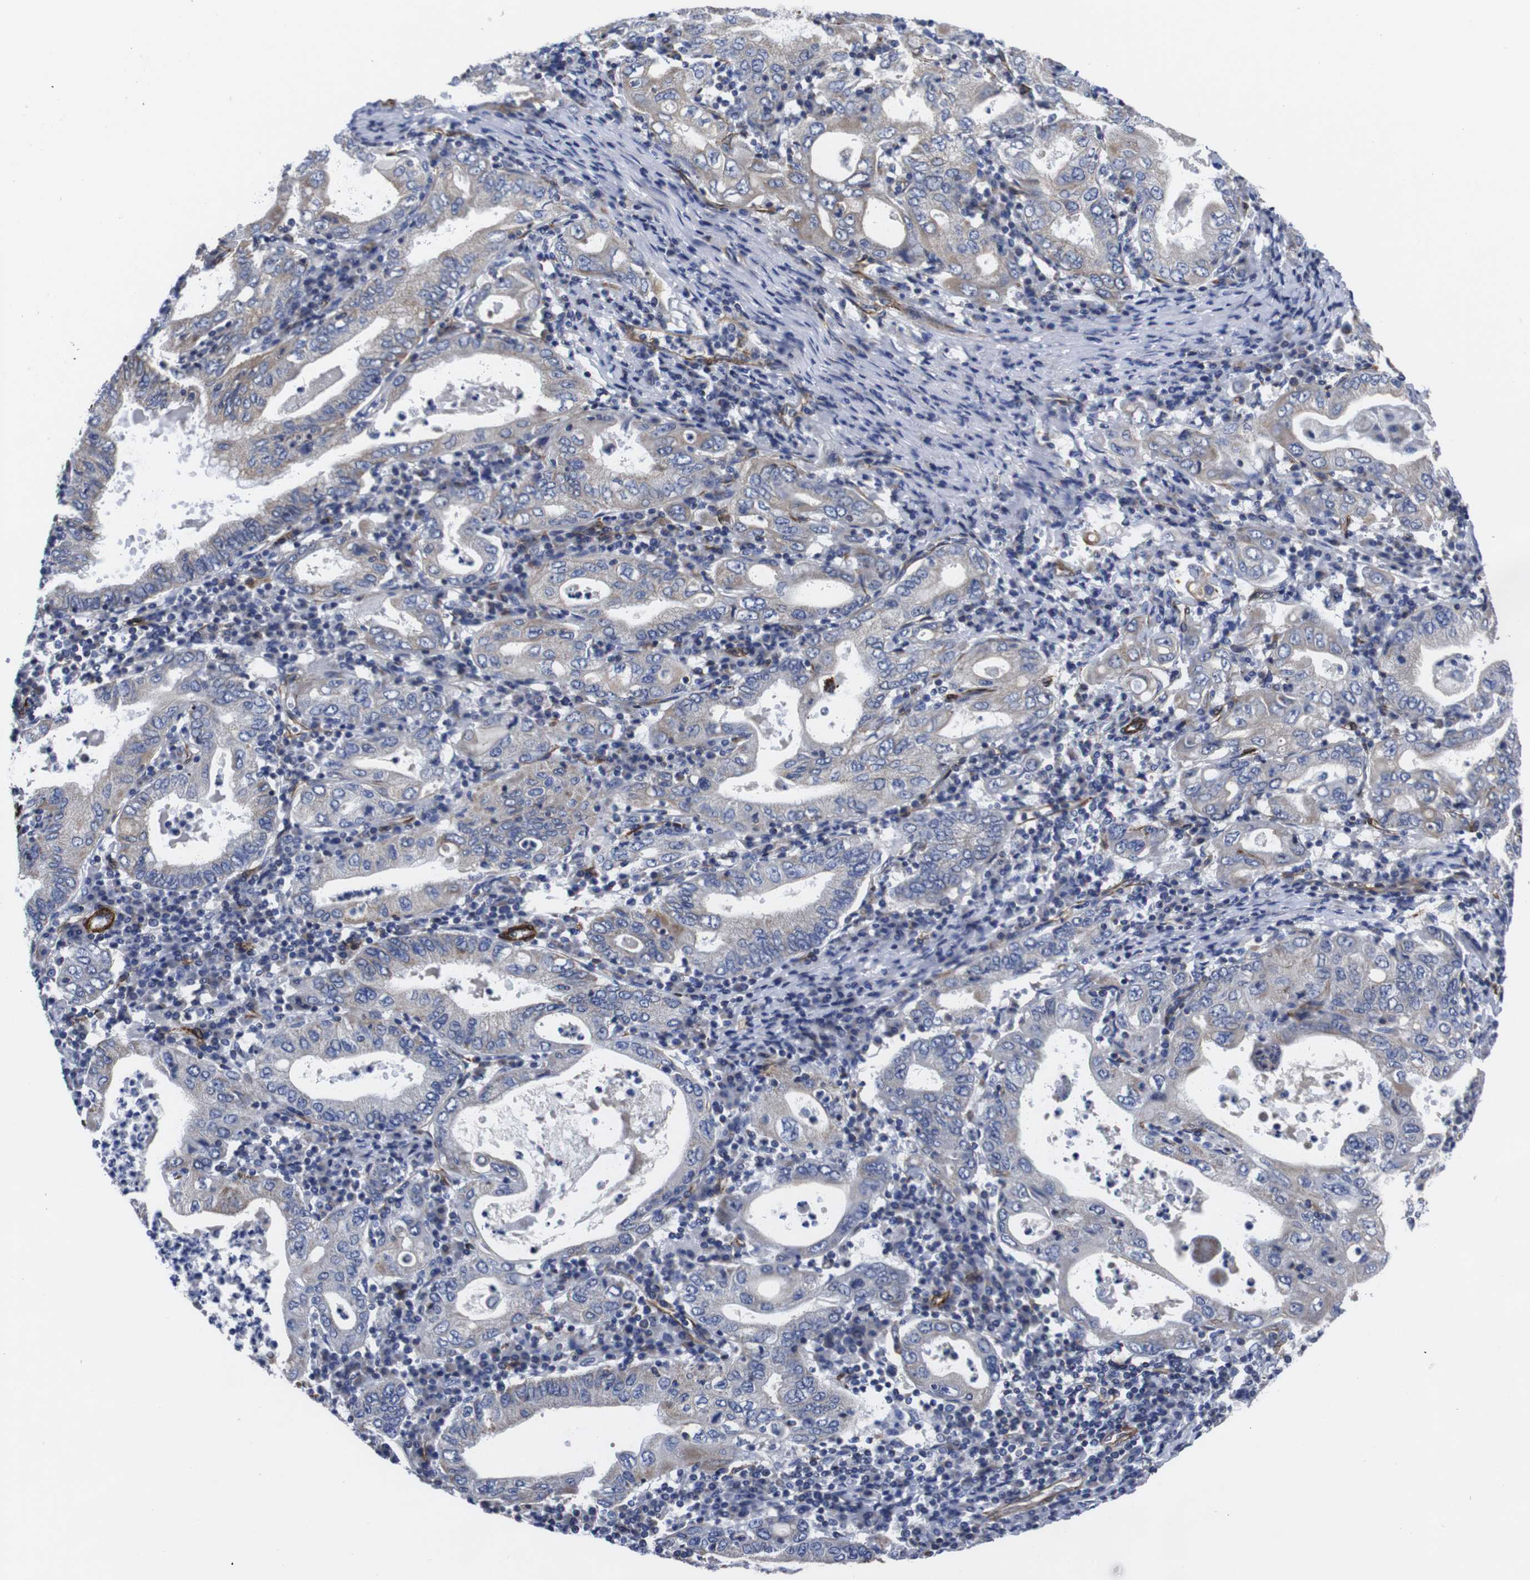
{"staining": {"intensity": "negative", "quantity": "none", "location": "none"}, "tissue": "stomach cancer", "cell_type": "Tumor cells", "image_type": "cancer", "snomed": [{"axis": "morphology", "description": "Normal tissue, NOS"}, {"axis": "morphology", "description": "Adenocarcinoma, NOS"}, {"axis": "topography", "description": "Esophagus"}, {"axis": "topography", "description": "Stomach, upper"}, {"axis": "topography", "description": "Peripheral nerve tissue"}], "caption": "This is an IHC histopathology image of stomach adenocarcinoma. There is no staining in tumor cells.", "gene": "WNT10A", "patient": {"sex": "male", "age": 62}}